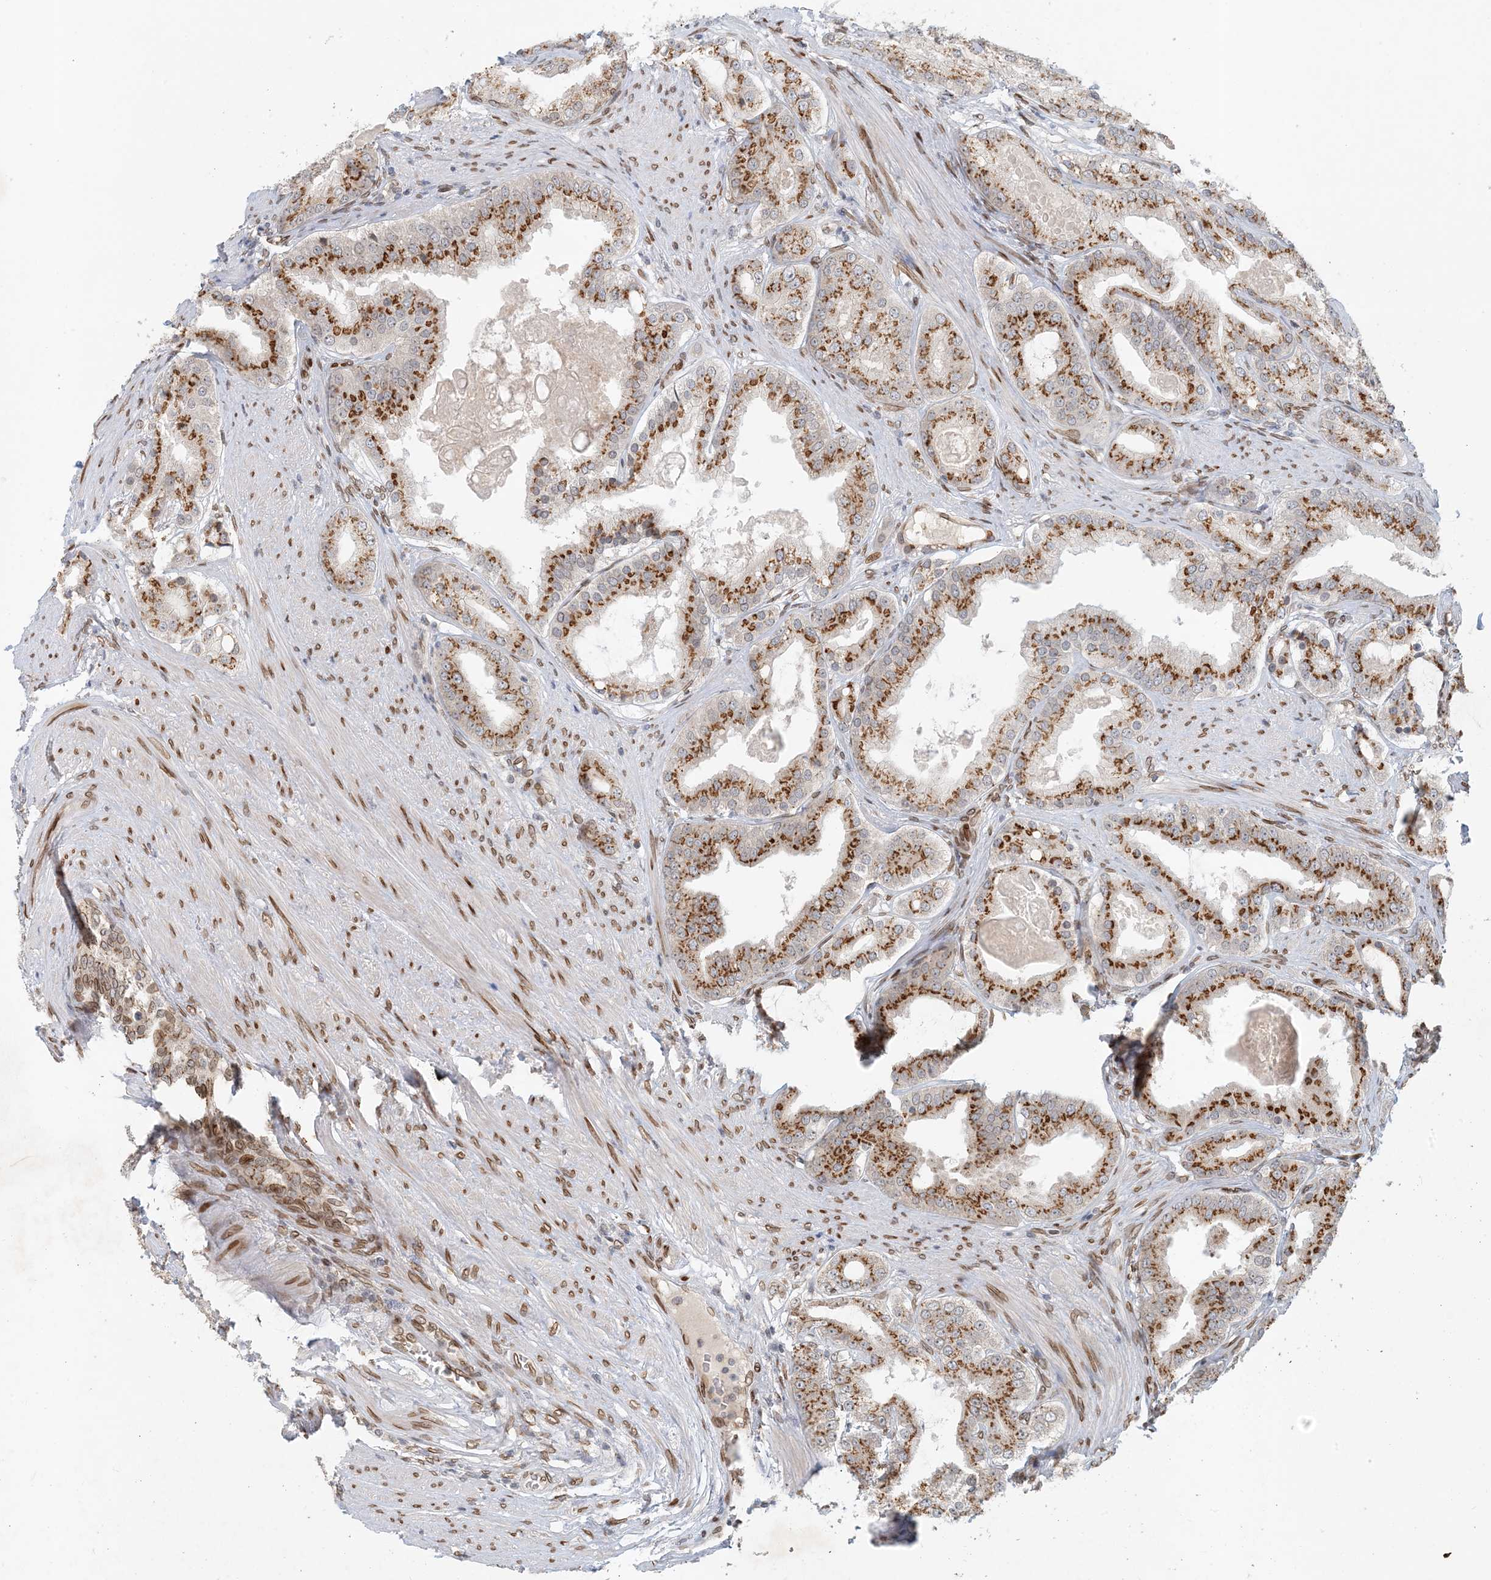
{"staining": {"intensity": "strong", "quantity": ">75%", "location": "cytoplasmic/membranous"}, "tissue": "prostate cancer", "cell_type": "Tumor cells", "image_type": "cancer", "snomed": [{"axis": "morphology", "description": "Adenocarcinoma, High grade"}, {"axis": "topography", "description": "Prostate"}], "caption": "High-grade adenocarcinoma (prostate) stained for a protein (brown) demonstrates strong cytoplasmic/membranous positive positivity in about >75% of tumor cells.", "gene": "SLC35A2", "patient": {"sex": "male", "age": 60}}